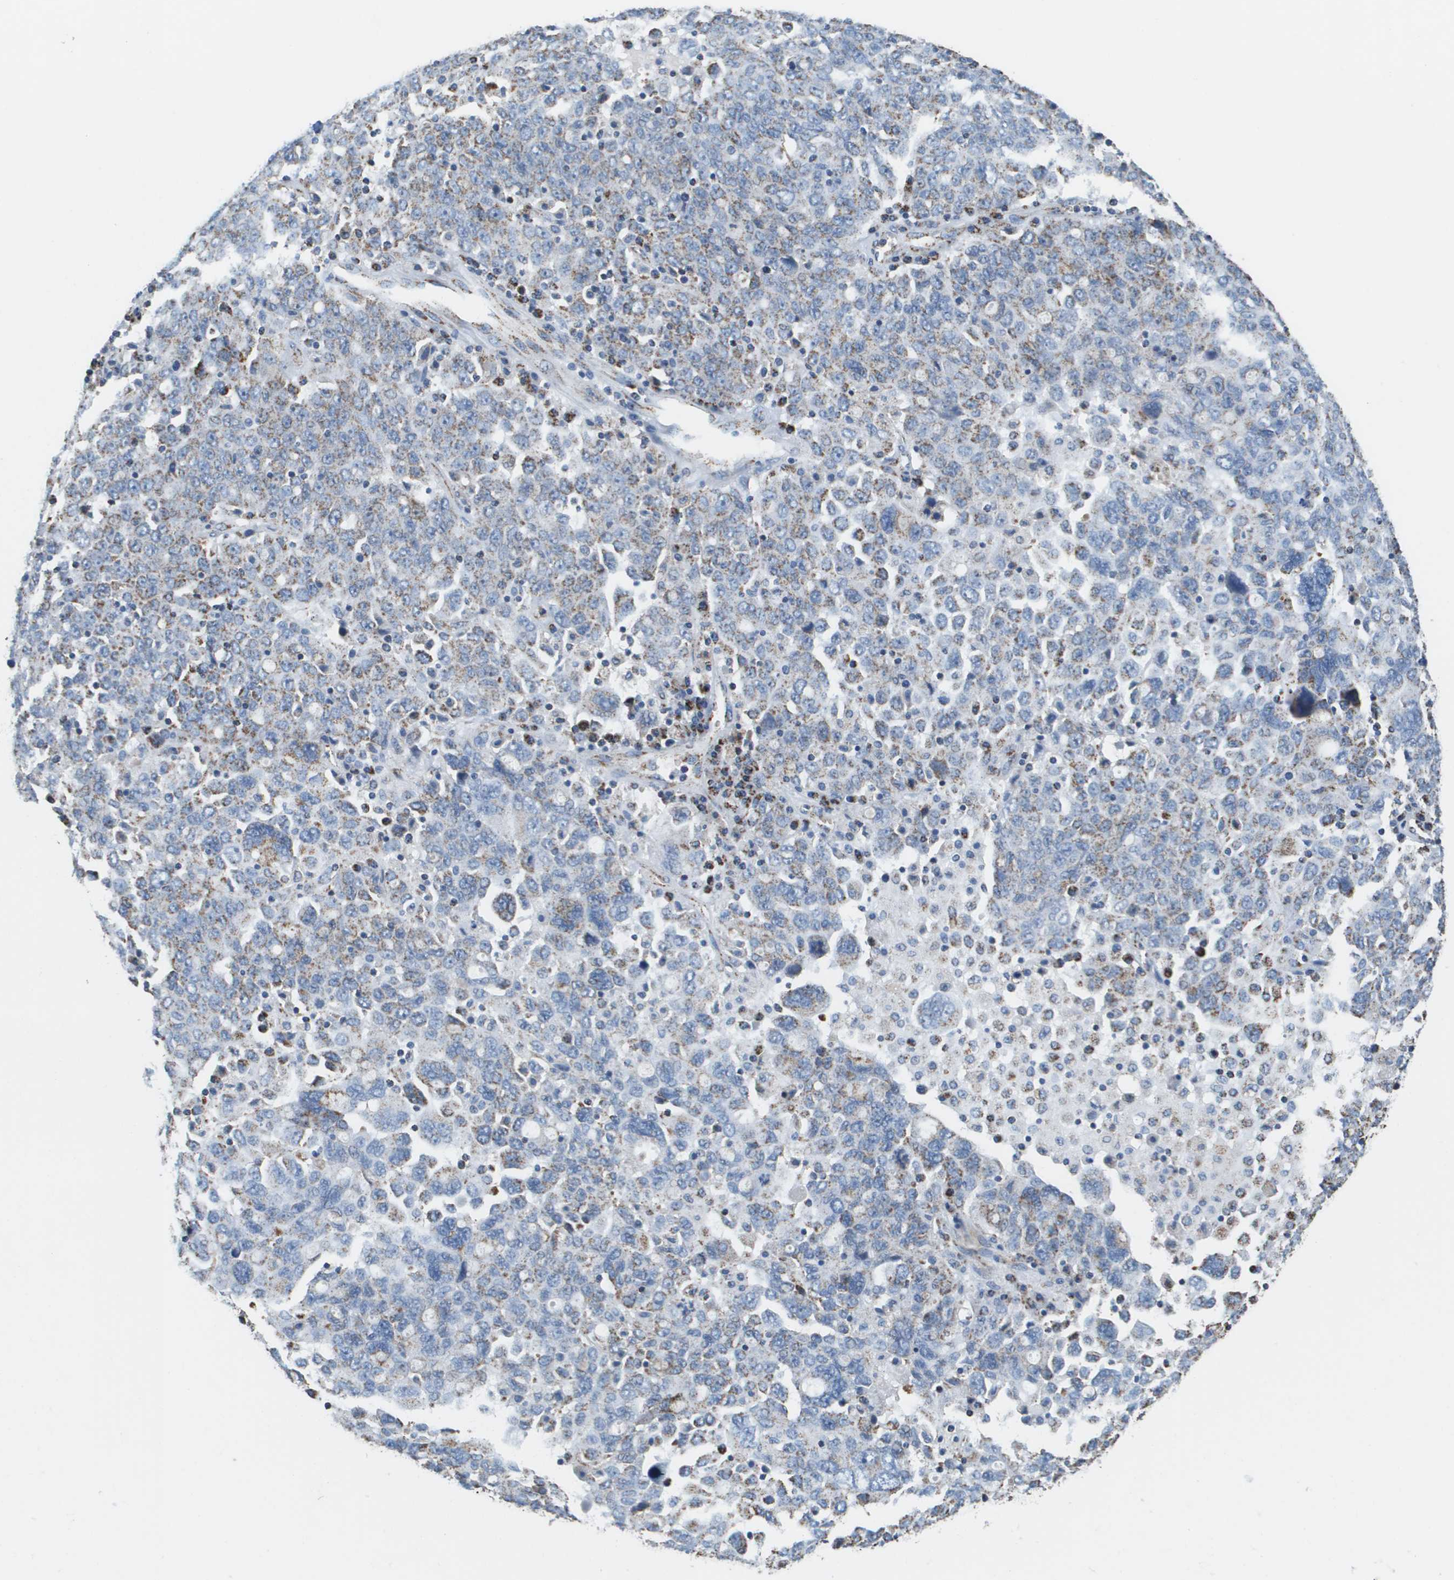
{"staining": {"intensity": "negative", "quantity": "none", "location": "none"}, "tissue": "ovarian cancer", "cell_type": "Tumor cells", "image_type": "cancer", "snomed": [{"axis": "morphology", "description": "Carcinoma, endometroid"}, {"axis": "topography", "description": "Ovary"}], "caption": "High power microscopy histopathology image of an immunohistochemistry image of endometroid carcinoma (ovarian), revealing no significant expression in tumor cells.", "gene": "ATP5F1B", "patient": {"sex": "female", "age": 62}}